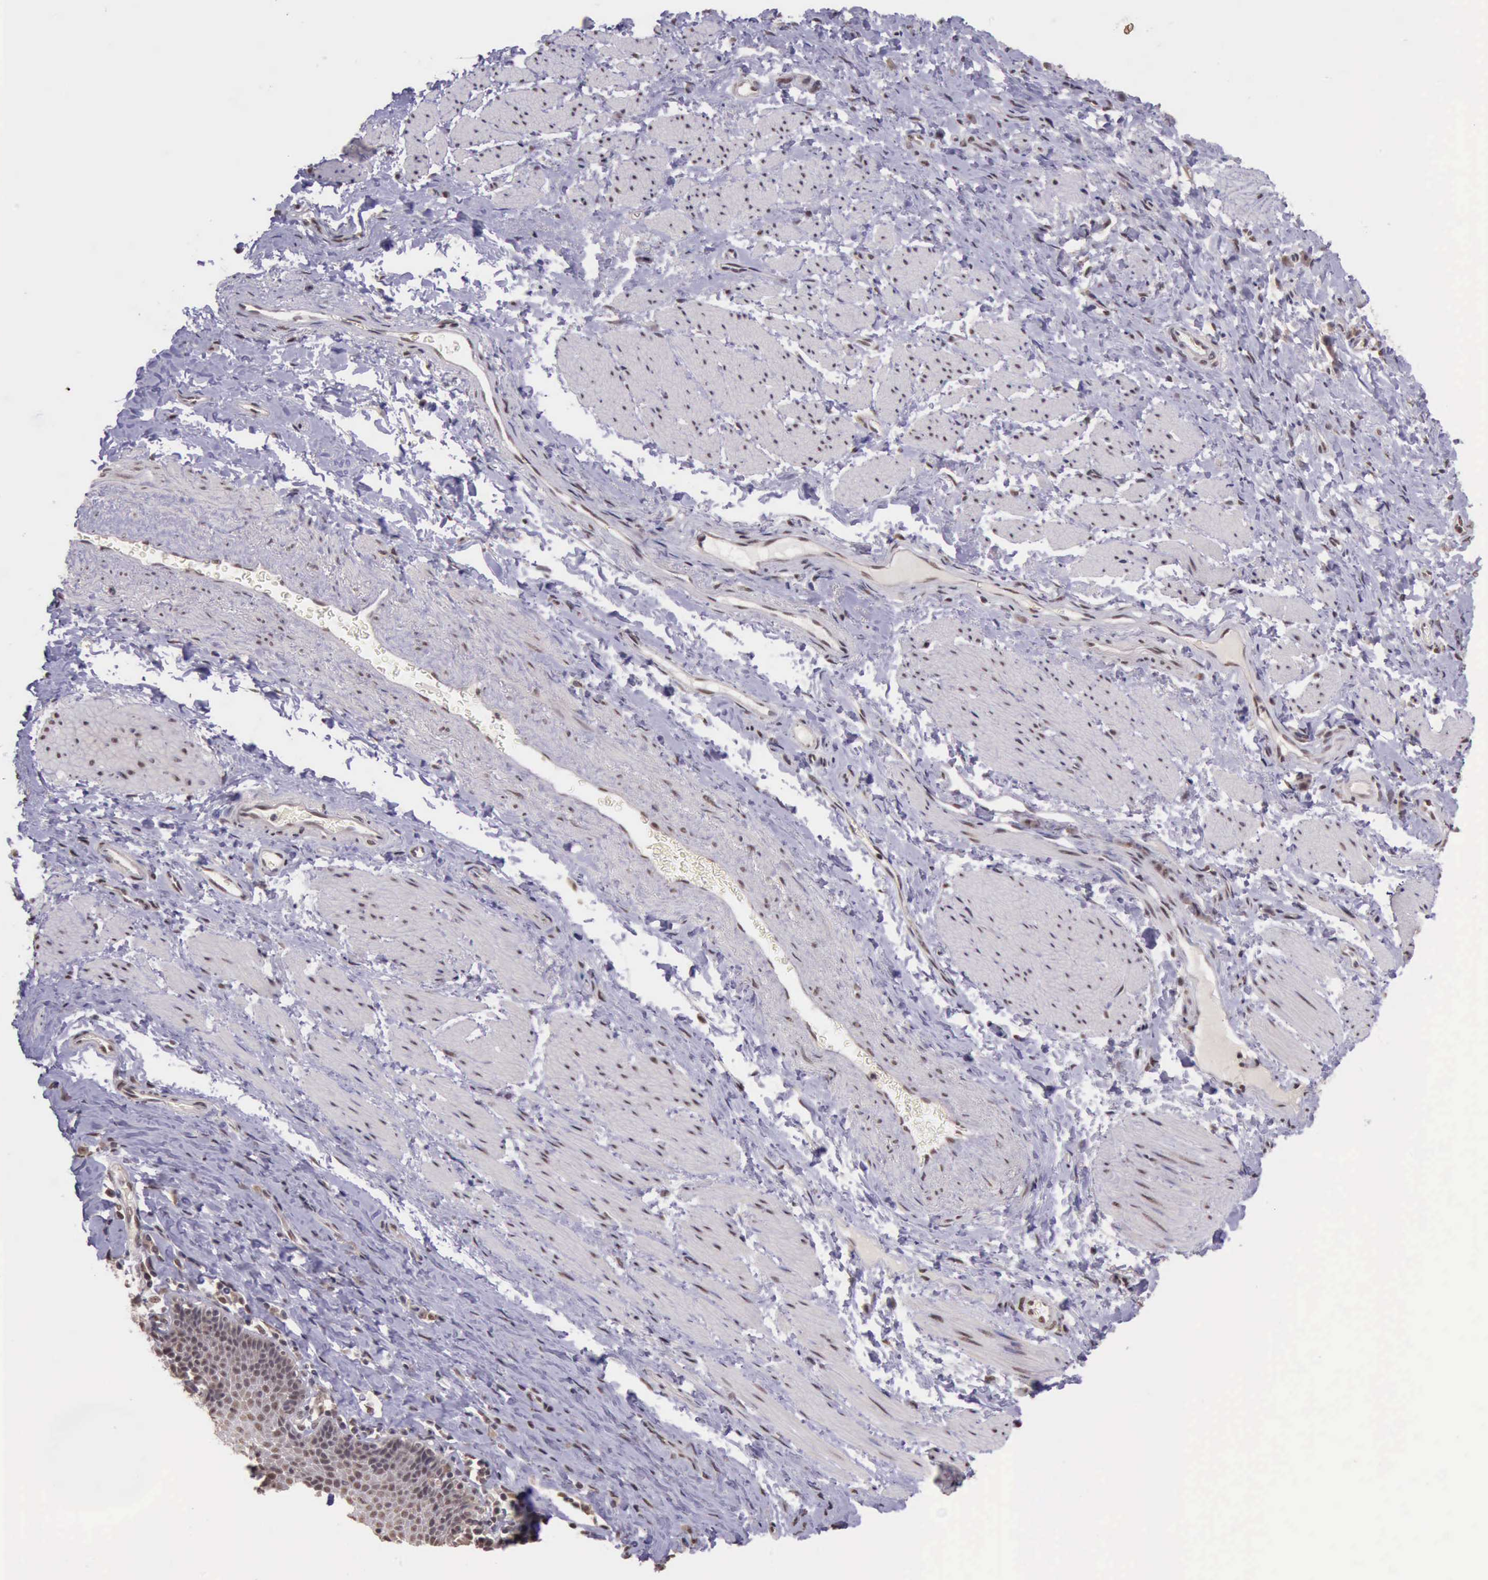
{"staining": {"intensity": "moderate", "quantity": "25%-75%", "location": "nuclear"}, "tissue": "esophagus", "cell_type": "Squamous epithelial cells", "image_type": "normal", "snomed": [{"axis": "morphology", "description": "Normal tissue, NOS"}, {"axis": "topography", "description": "Esophagus"}], "caption": "Immunohistochemical staining of normal human esophagus shows medium levels of moderate nuclear staining in approximately 25%-75% of squamous epithelial cells.", "gene": "PRPF39", "patient": {"sex": "female", "age": 61}}